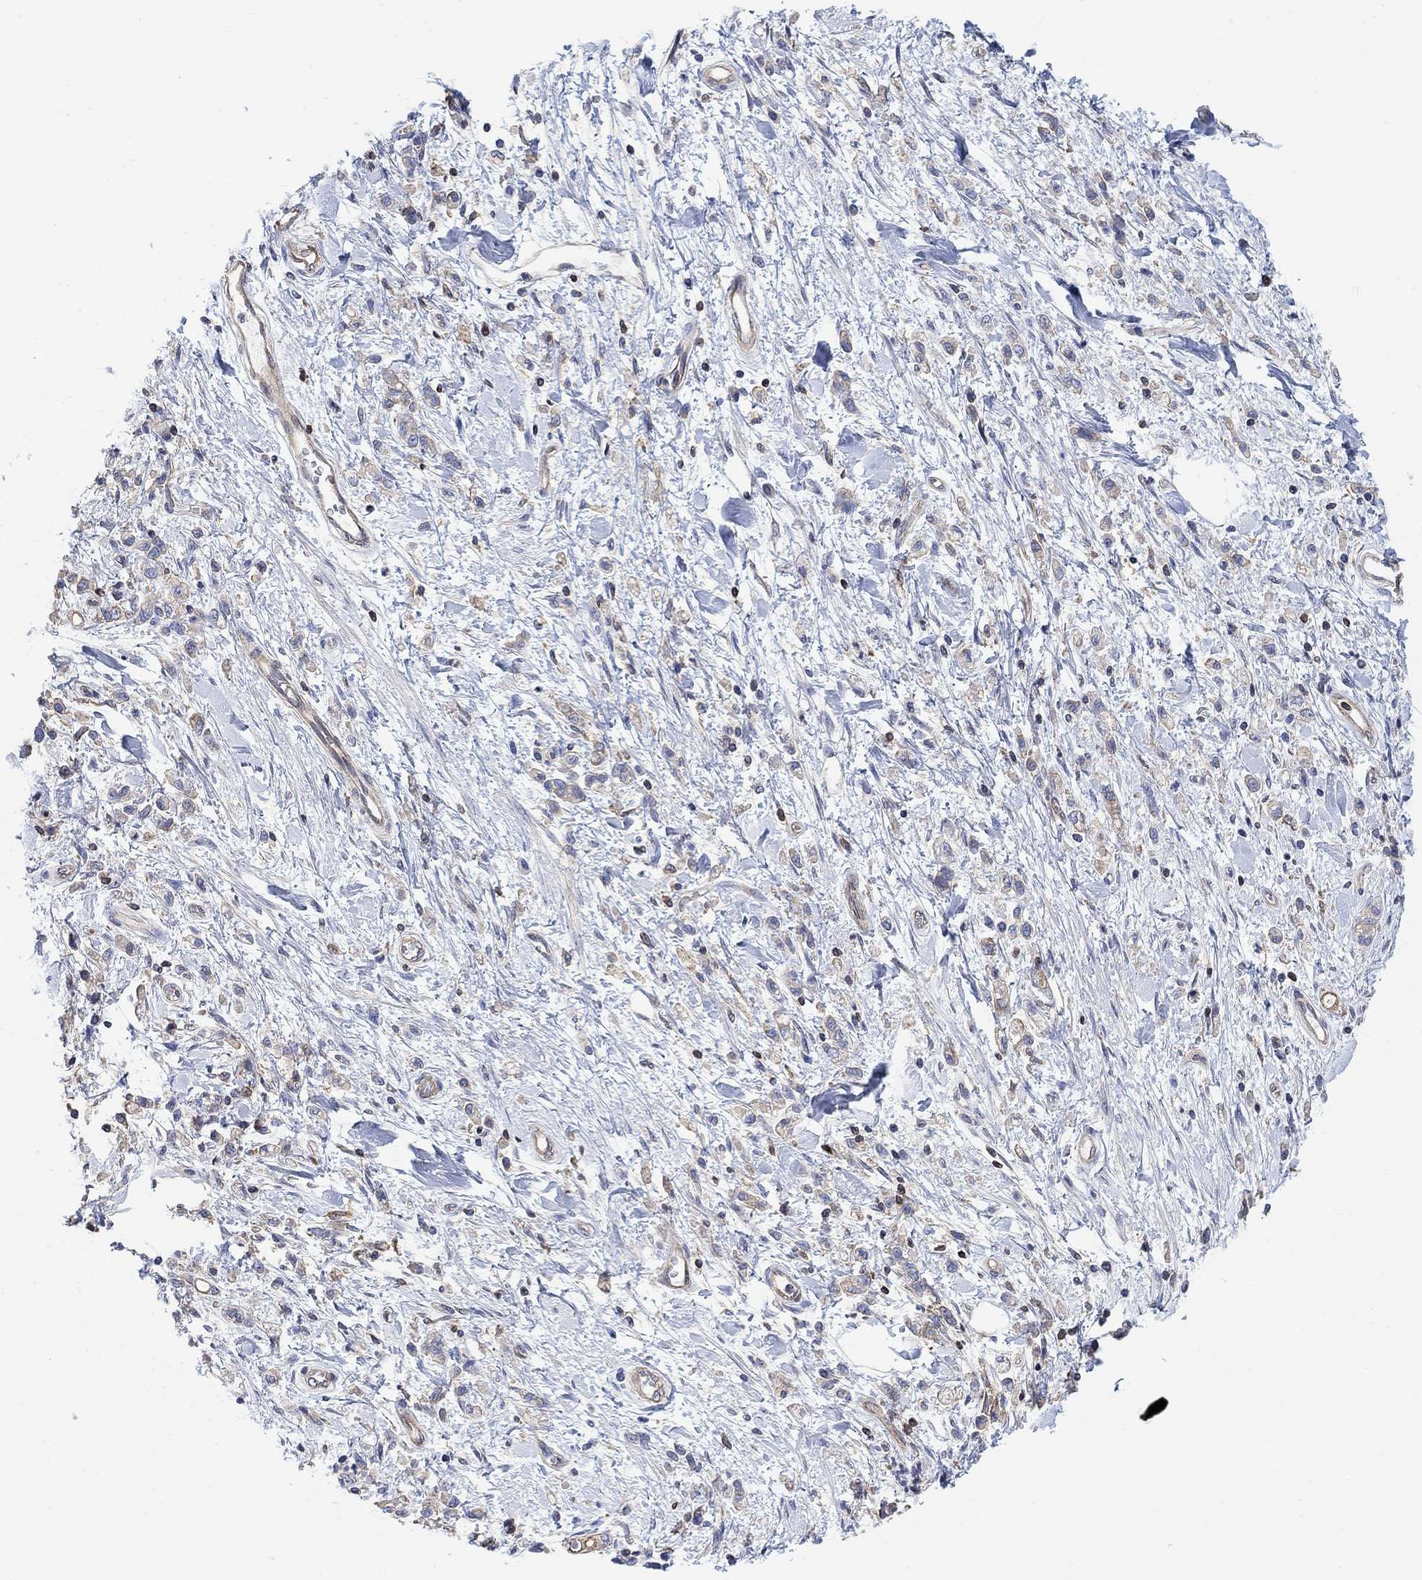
{"staining": {"intensity": "weak", "quantity": "<25%", "location": "cytoplasmic/membranous"}, "tissue": "stomach cancer", "cell_type": "Tumor cells", "image_type": "cancer", "snomed": [{"axis": "morphology", "description": "Adenocarcinoma, NOS"}, {"axis": "topography", "description": "Stomach"}], "caption": "Adenocarcinoma (stomach) stained for a protein using IHC displays no staining tumor cells.", "gene": "GBP5", "patient": {"sex": "male", "age": 77}}